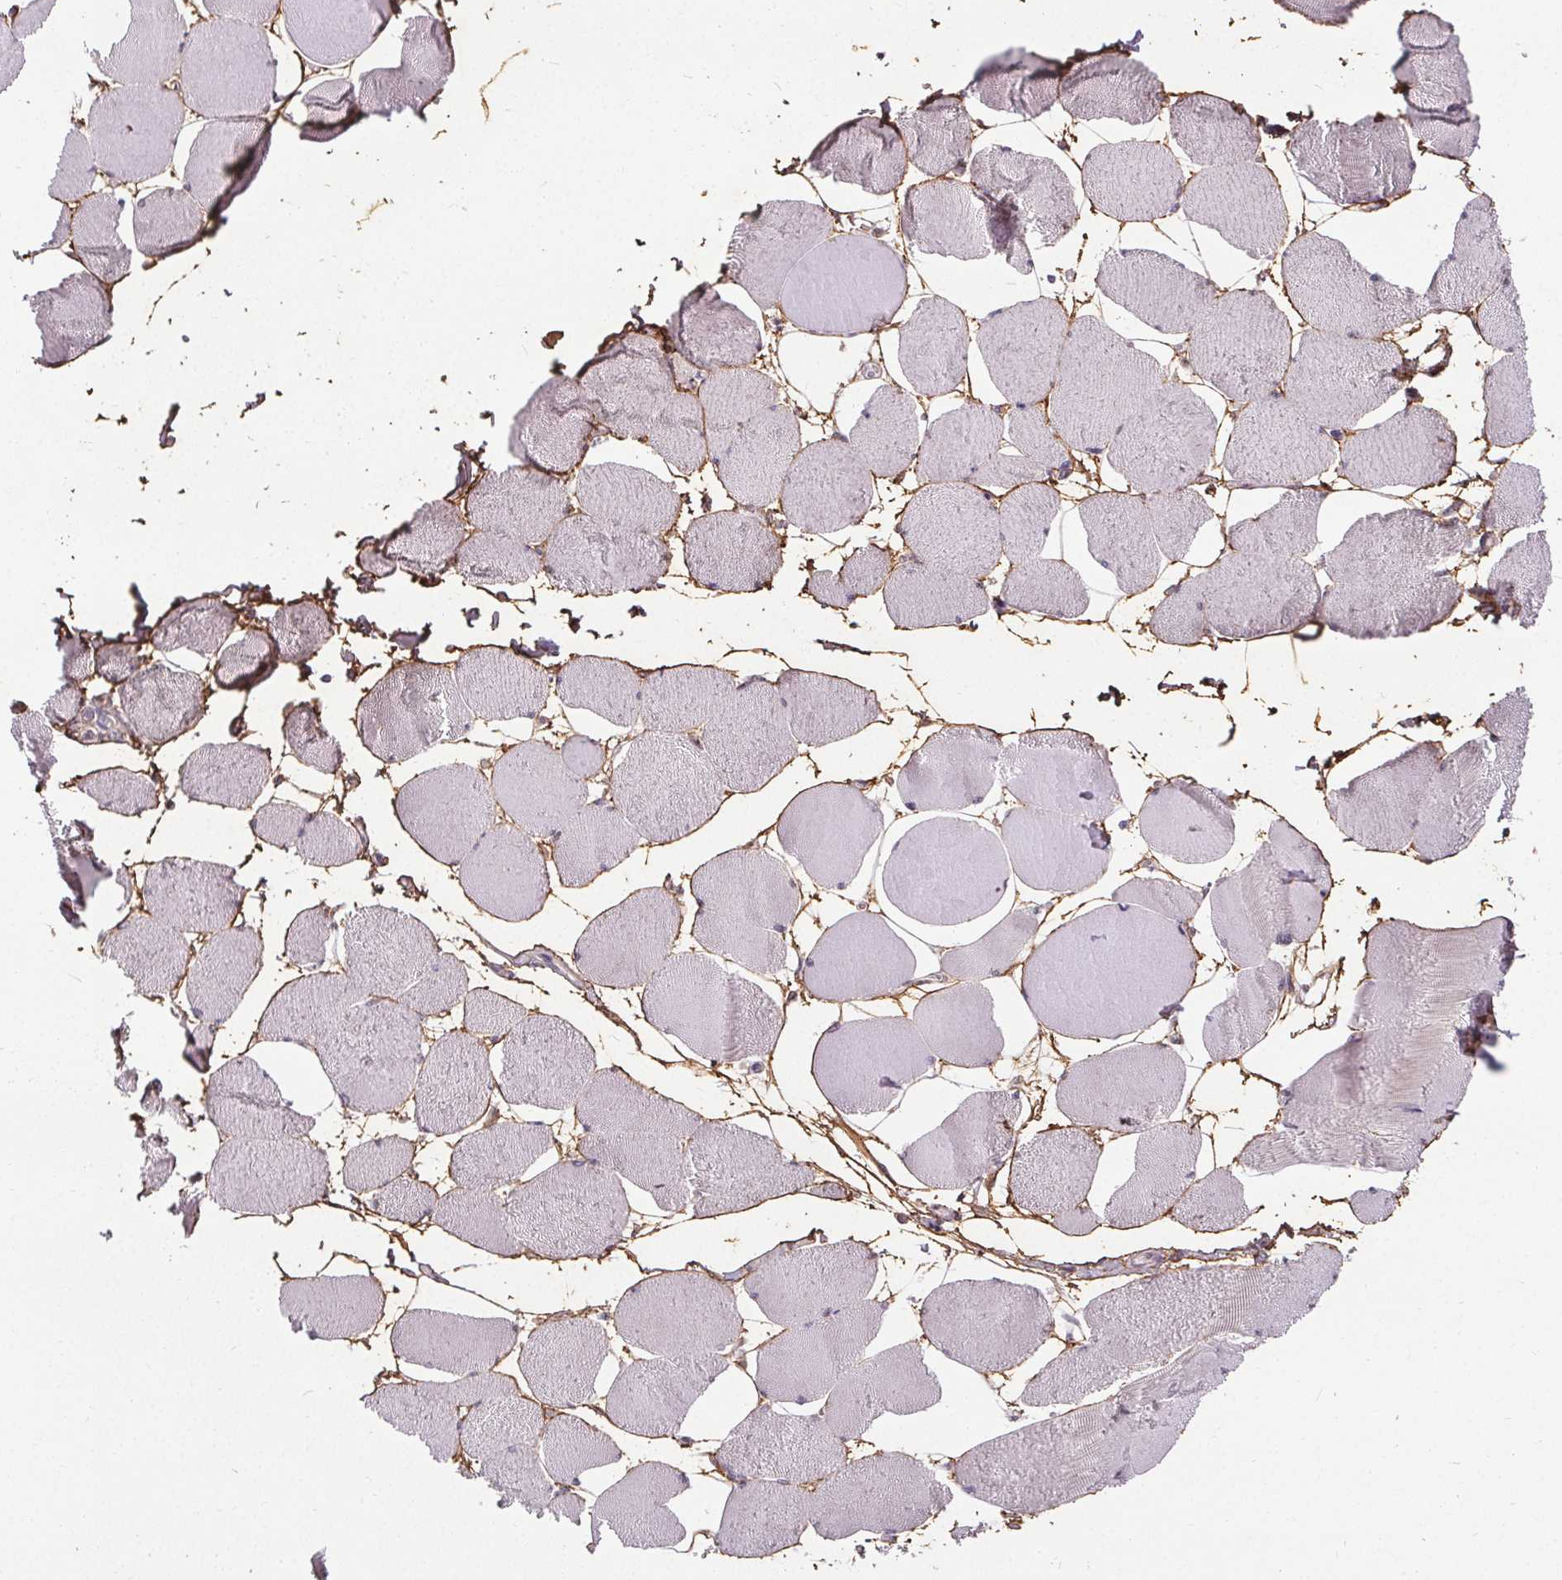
{"staining": {"intensity": "negative", "quantity": "none", "location": "none"}, "tissue": "skeletal muscle", "cell_type": "Myocytes", "image_type": "normal", "snomed": [{"axis": "morphology", "description": "Normal tissue, NOS"}, {"axis": "topography", "description": "Skeletal muscle"}], "caption": "IHC of normal skeletal muscle exhibits no expression in myocytes. (DAB (3,3'-diaminobenzidine) immunohistochemistry (IHC), high magnification).", "gene": "KIAA0232", "patient": {"sex": "female", "age": 75}}